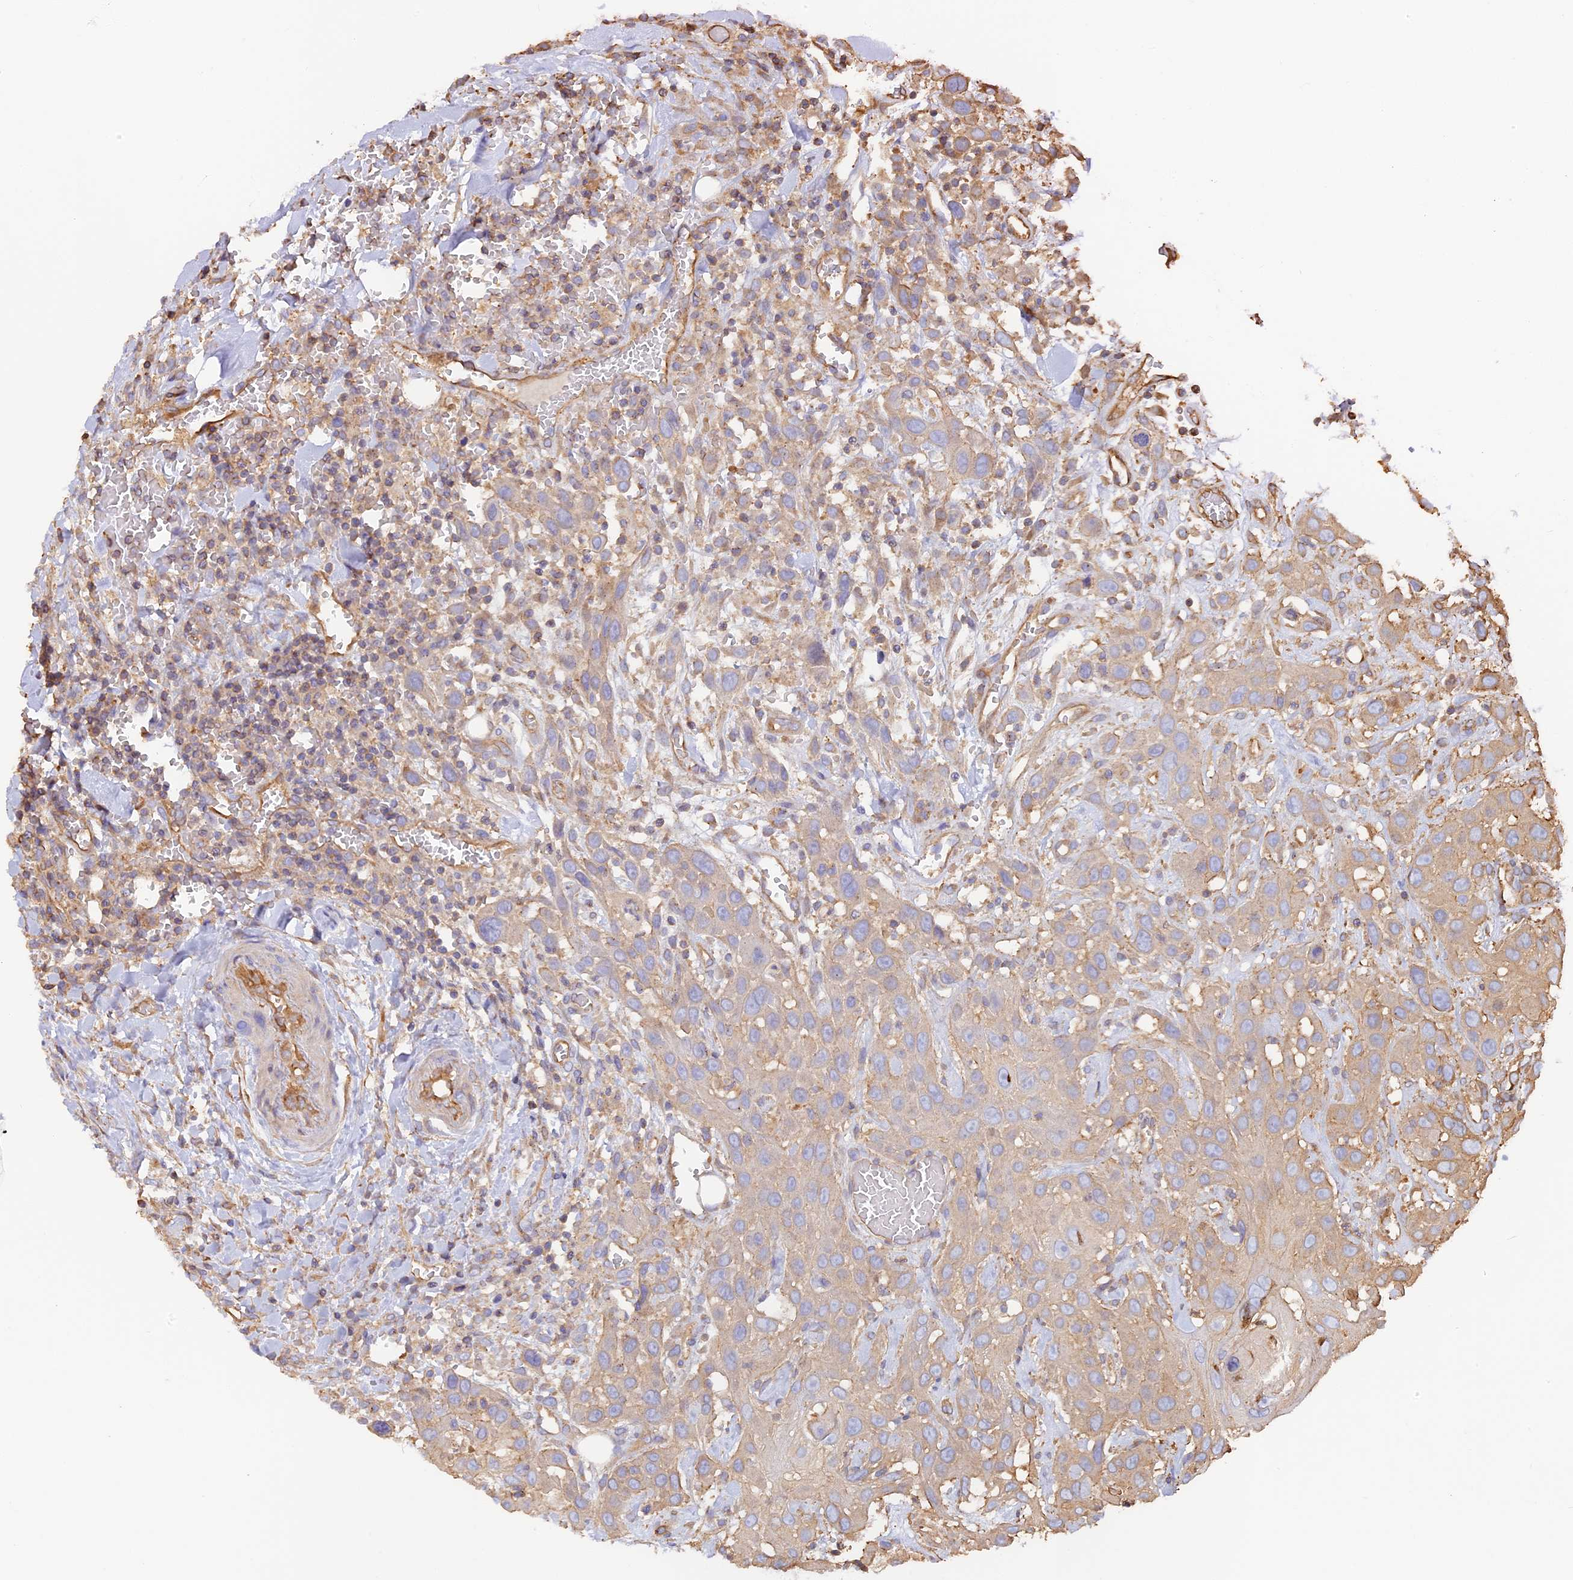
{"staining": {"intensity": "weak", "quantity": "25%-75%", "location": "cytoplasmic/membranous"}, "tissue": "head and neck cancer", "cell_type": "Tumor cells", "image_type": "cancer", "snomed": [{"axis": "morphology", "description": "Squamous cell carcinoma, NOS"}, {"axis": "topography", "description": "Head-Neck"}], "caption": "This photomicrograph displays squamous cell carcinoma (head and neck) stained with immunohistochemistry (IHC) to label a protein in brown. The cytoplasmic/membranous of tumor cells show weak positivity for the protein. Nuclei are counter-stained blue.", "gene": "VPS18", "patient": {"sex": "male", "age": 81}}